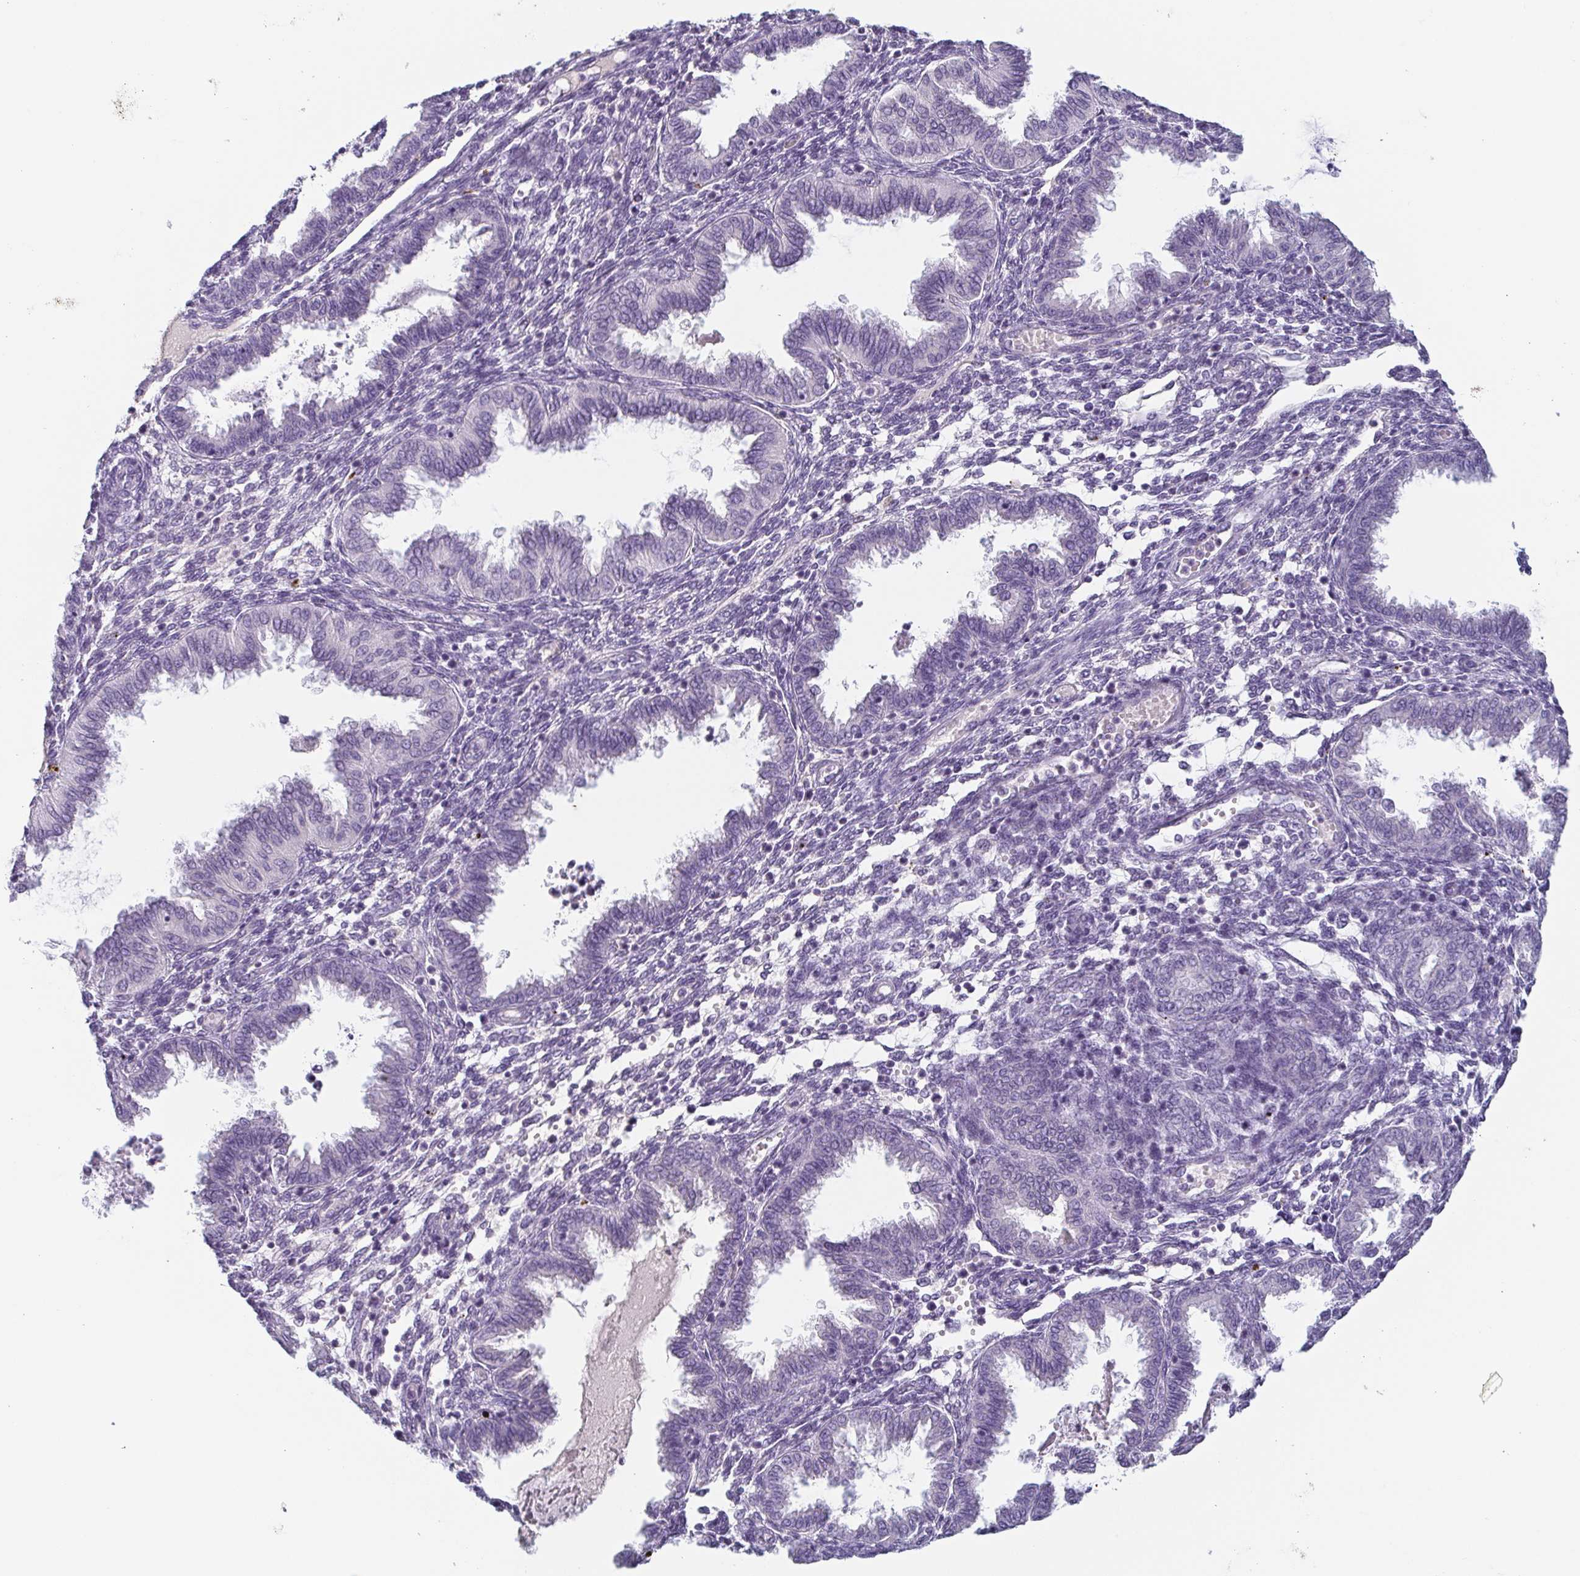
{"staining": {"intensity": "negative", "quantity": "none", "location": "none"}, "tissue": "endometrium", "cell_type": "Cells in endometrial stroma", "image_type": "normal", "snomed": [{"axis": "morphology", "description": "Normal tissue, NOS"}, {"axis": "topography", "description": "Endometrium"}], "caption": "IHC photomicrograph of normal endometrium stained for a protein (brown), which demonstrates no expression in cells in endometrial stroma. (DAB (3,3'-diaminobenzidine) immunohistochemistry with hematoxylin counter stain).", "gene": "ITLN1", "patient": {"sex": "female", "age": 33}}